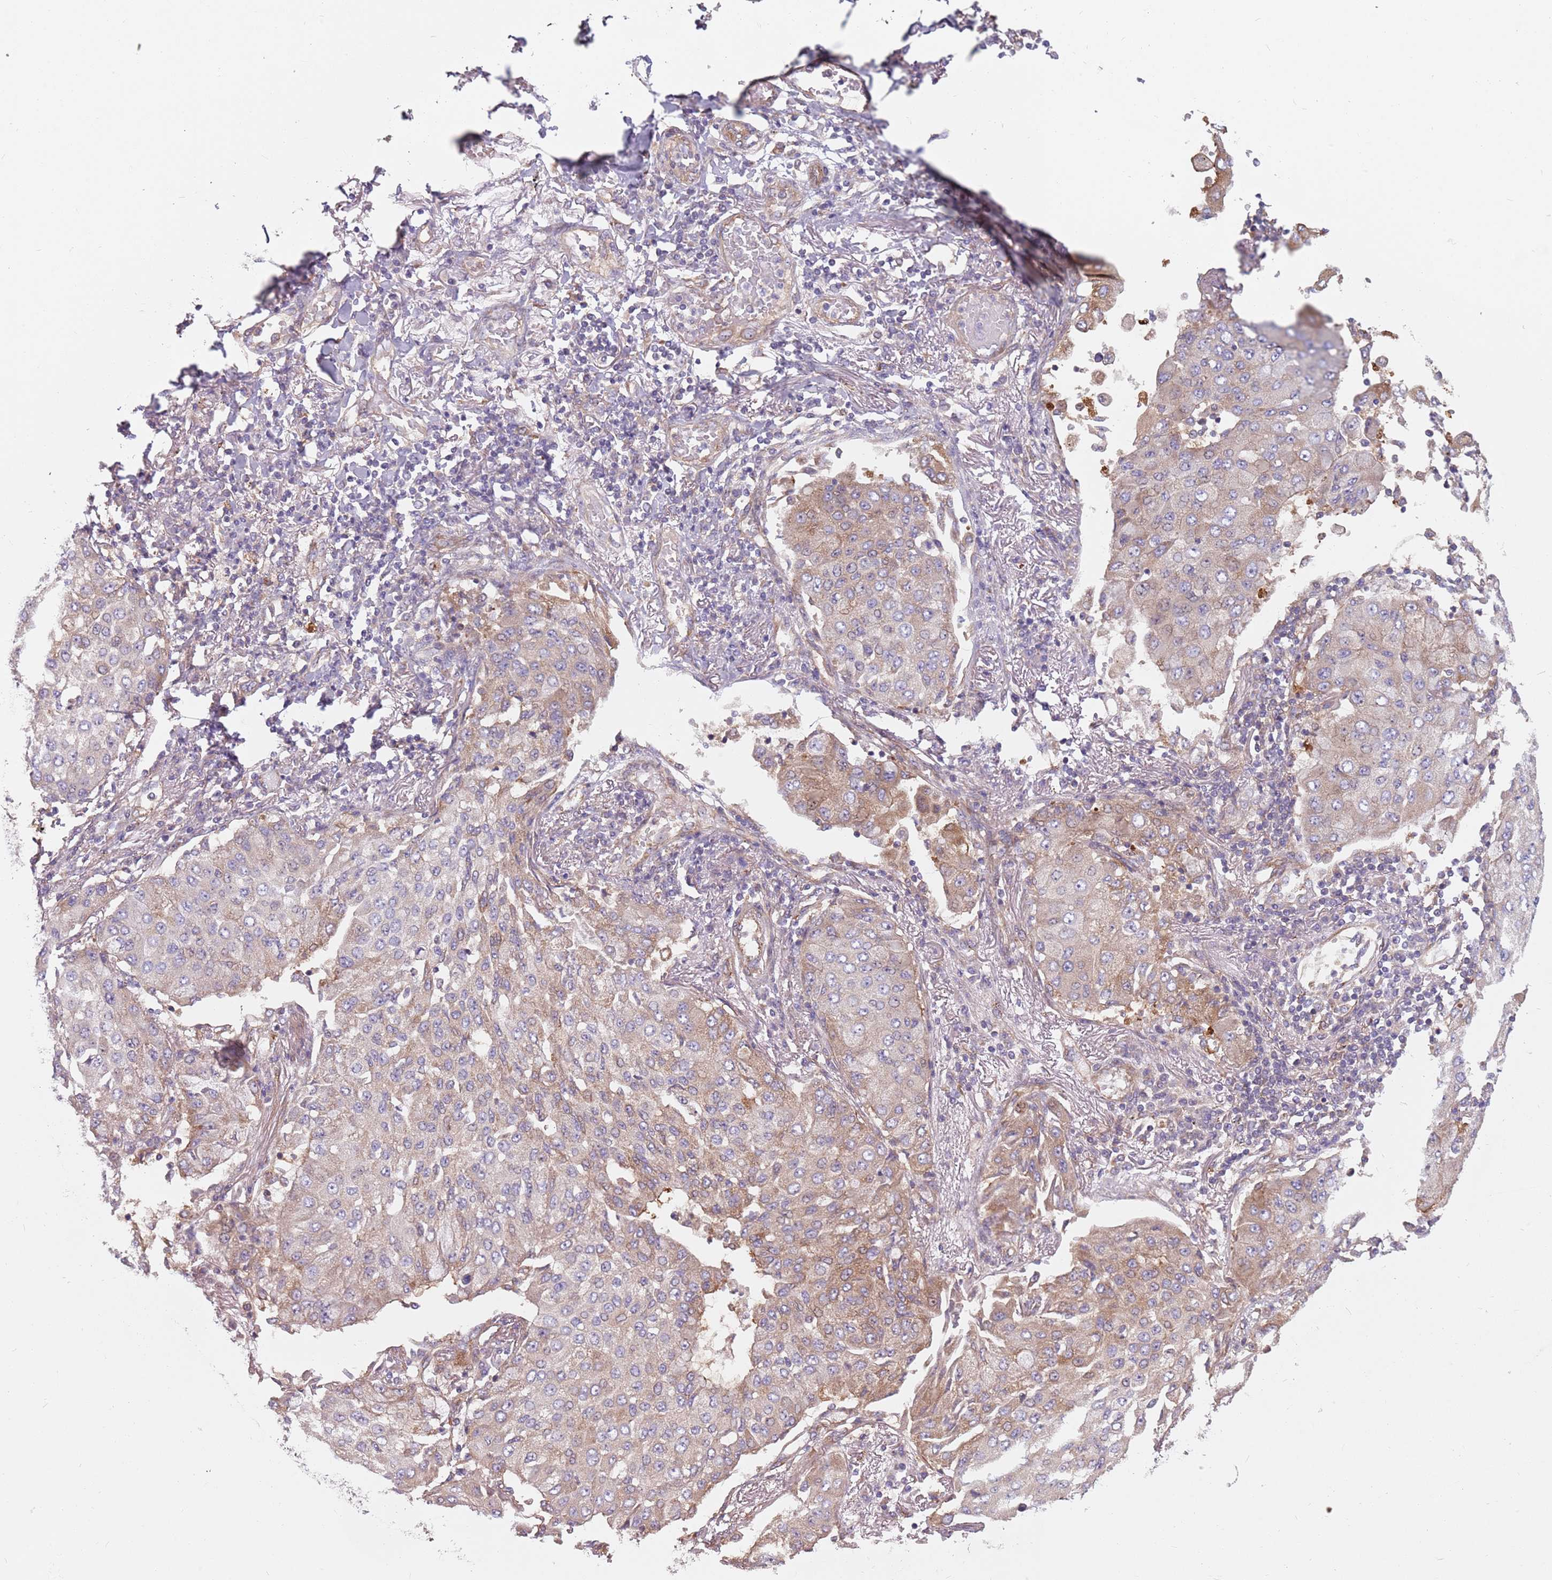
{"staining": {"intensity": "moderate", "quantity": "25%-75%", "location": "cytoplasmic/membranous"}, "tissue": "lung cancer", "cell_type": "Tumor cells", "image_type": "cancer", "snomed": [{"axis": "morphology", "description": "Squamous cell carcinoma, NOS"}, {"axis": "topography", "description": "Lung"}], "caption": "Squamous cell carcinoma (lung) stained with a protein marker exhibits moderate staining in tumor cells.", "gene": "SPDL1", "patient": {"sex": "male", "age": 74}}